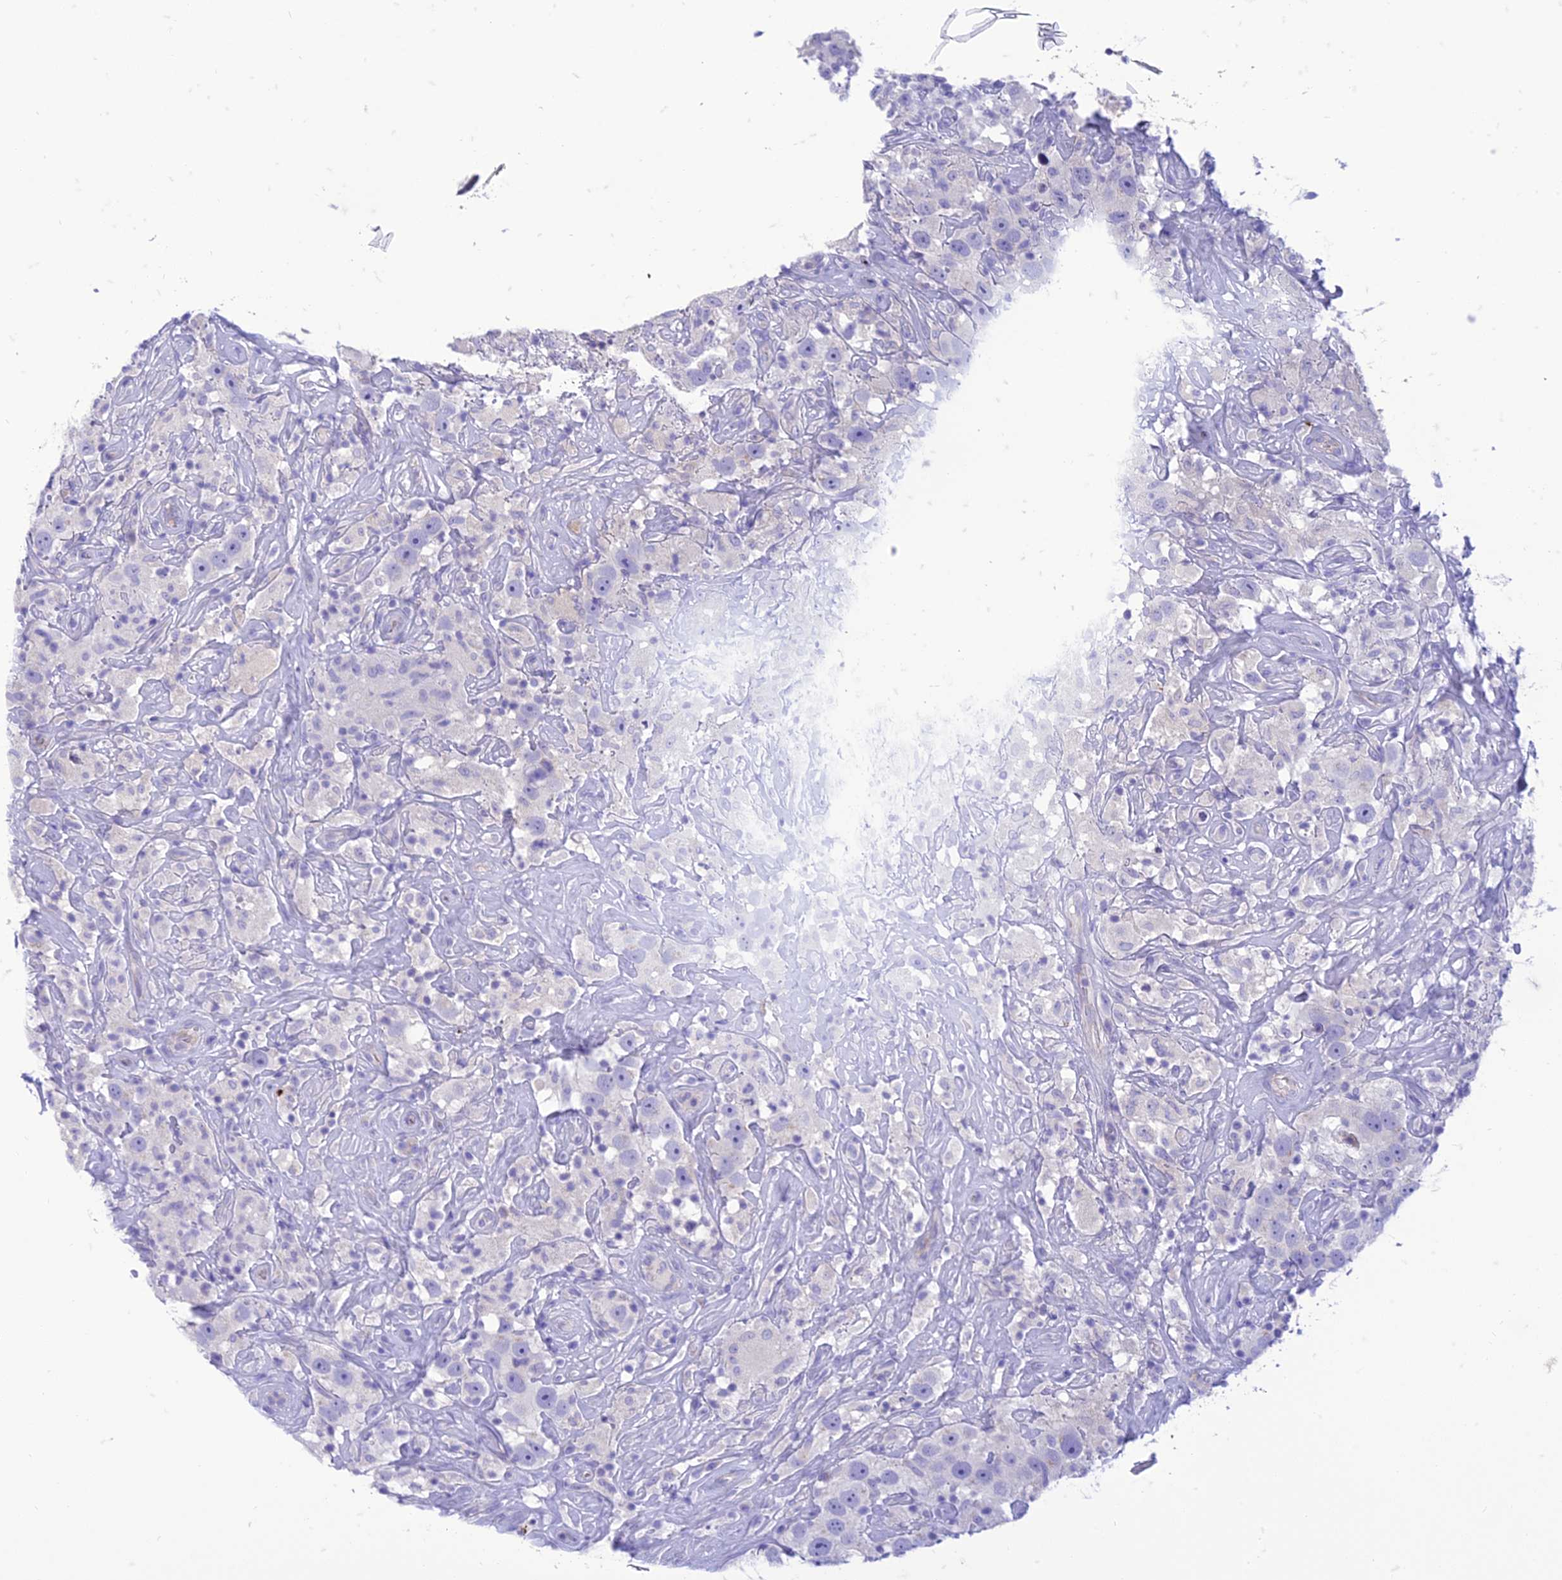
{"staining": {"intensity": "negative", "quantity": "none", "location": "none"}, "tissue": "testis cancer", "cell_type": "Tumor cells", "image_type": "cancer", "snomed": [{"axis": "morphology", "description": "Seminoma, NOS"}, {"axis": "topography", "description": "Testis"}], "caption": "IHC photomicrograph of neoplastic tissue: seminoma (testis) stained with DAB demonstrates no significant protein expression in tumor cells.", "gene": "DHDH", "patient": {"sex": "male", "age": 49}}